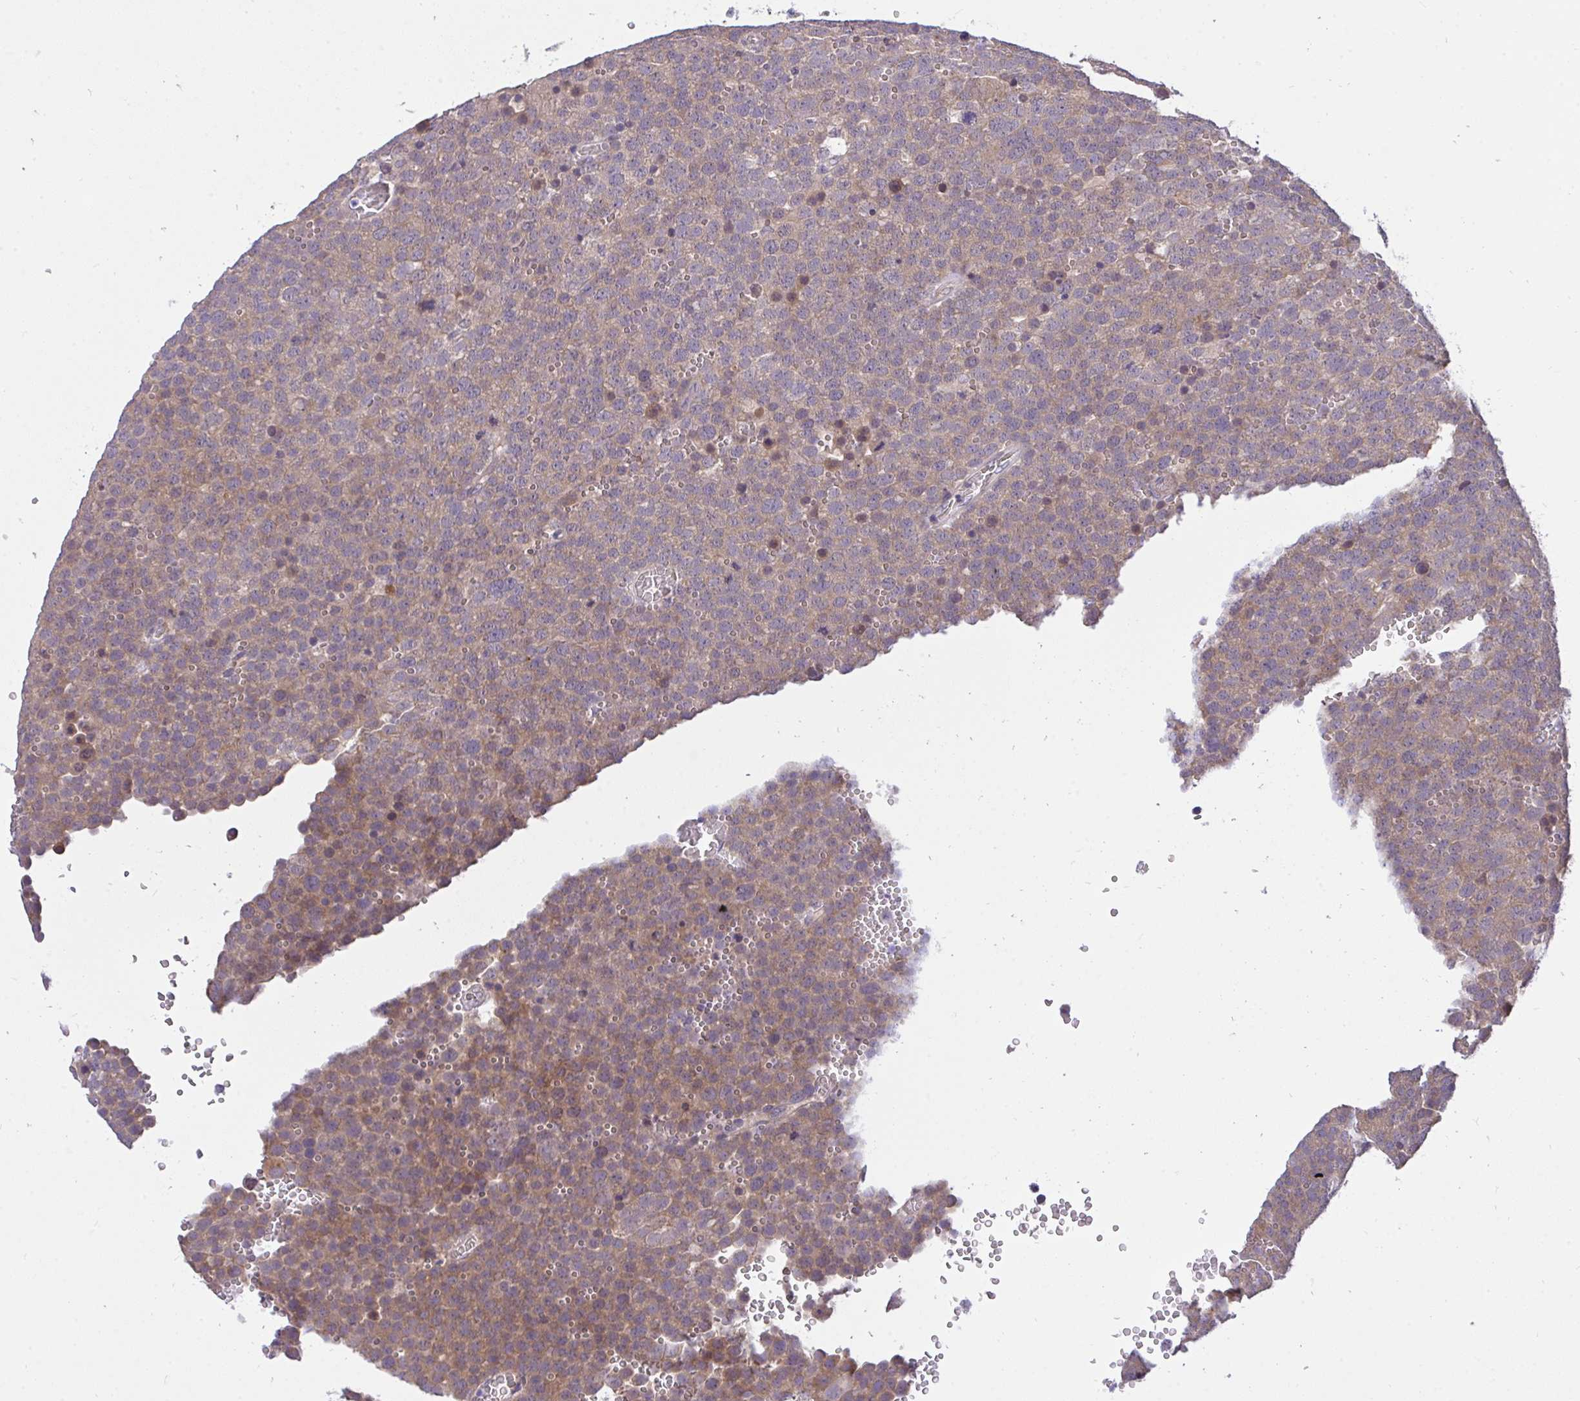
{"staining": {"intensity": "moderate", "quantity": ">75%", "location": "cytoplasmic/membranous"}, "tissue": "testis cancer", "cell_type": "Tumor cells", "image_type": "cancer", "snomed": [{"axis": "morphology", "description": "Seminoma, NOS"}, {"axis": "topography", "description": "Testis"}], "caption": "The micrograph shows staining of testis cancer (seminoma), revealing moderate cytoplasmic/membranous protein staining (brown color) within tumor cells.", "gene": "C19orf54", "patient": {"sex": "male", "age": 71}}